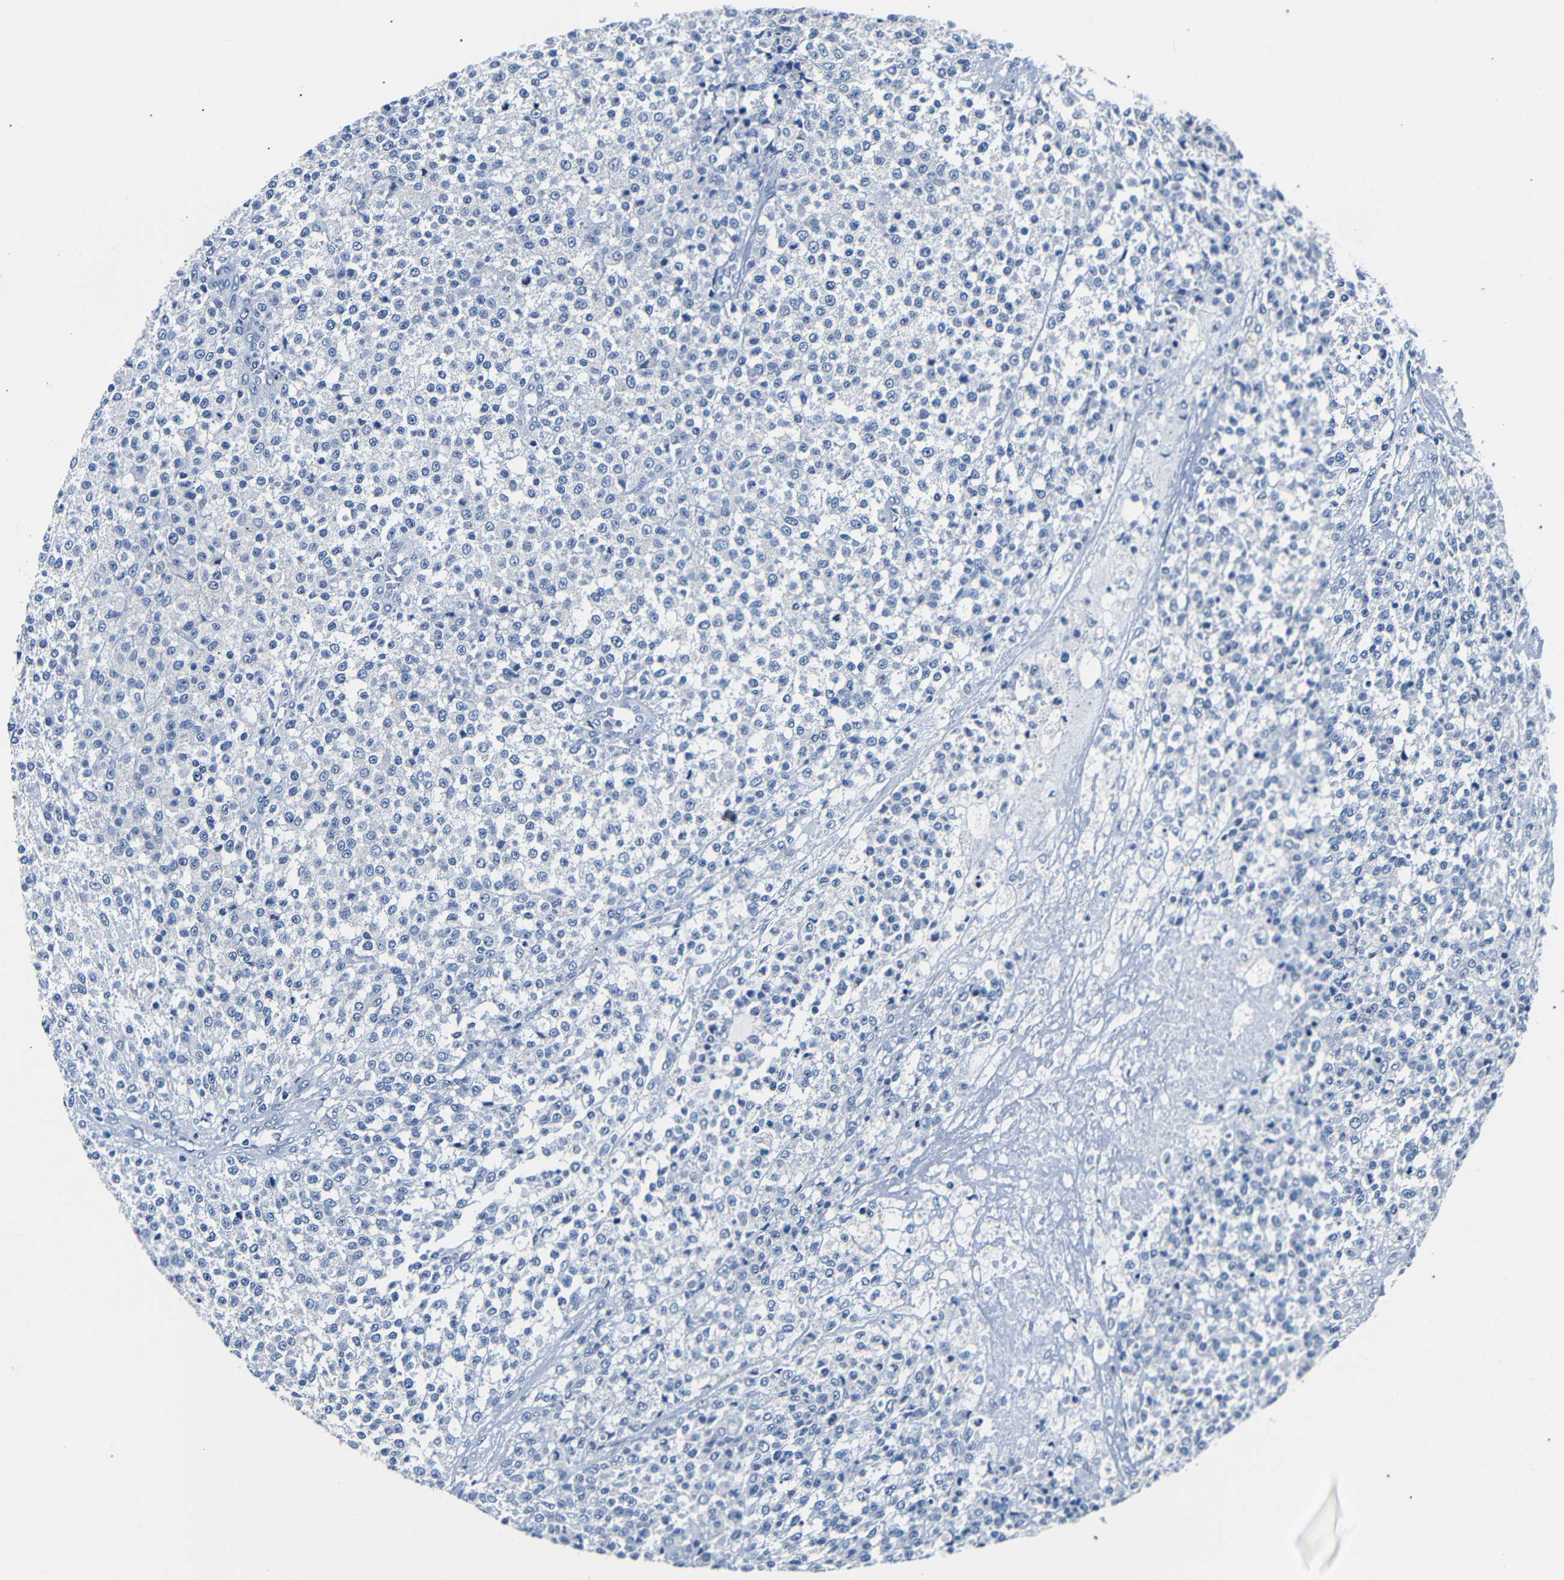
{"staining": {"intensity": "negative", "quantity": "none", "location": "none"}, "tissue": "testis cancer", "cell_type": "Tumor cells", "image_type": "cancer", "snomed": [{"axis": "morphology", "description": "Seminoma, NOS"}, {"axis": "topography", "description": "Testis"}], "caption": "A high-resolution micrograph shows immunohistochemistry (IHC) staining of testis cancer (seminoma), which exhibits no significant positivity in tumor cells. (DAB (3,3'-diaminobenzidine) IHC, high magnification).", "gene": "GAP43", "patient": {"sex": "male", "age": 59}}